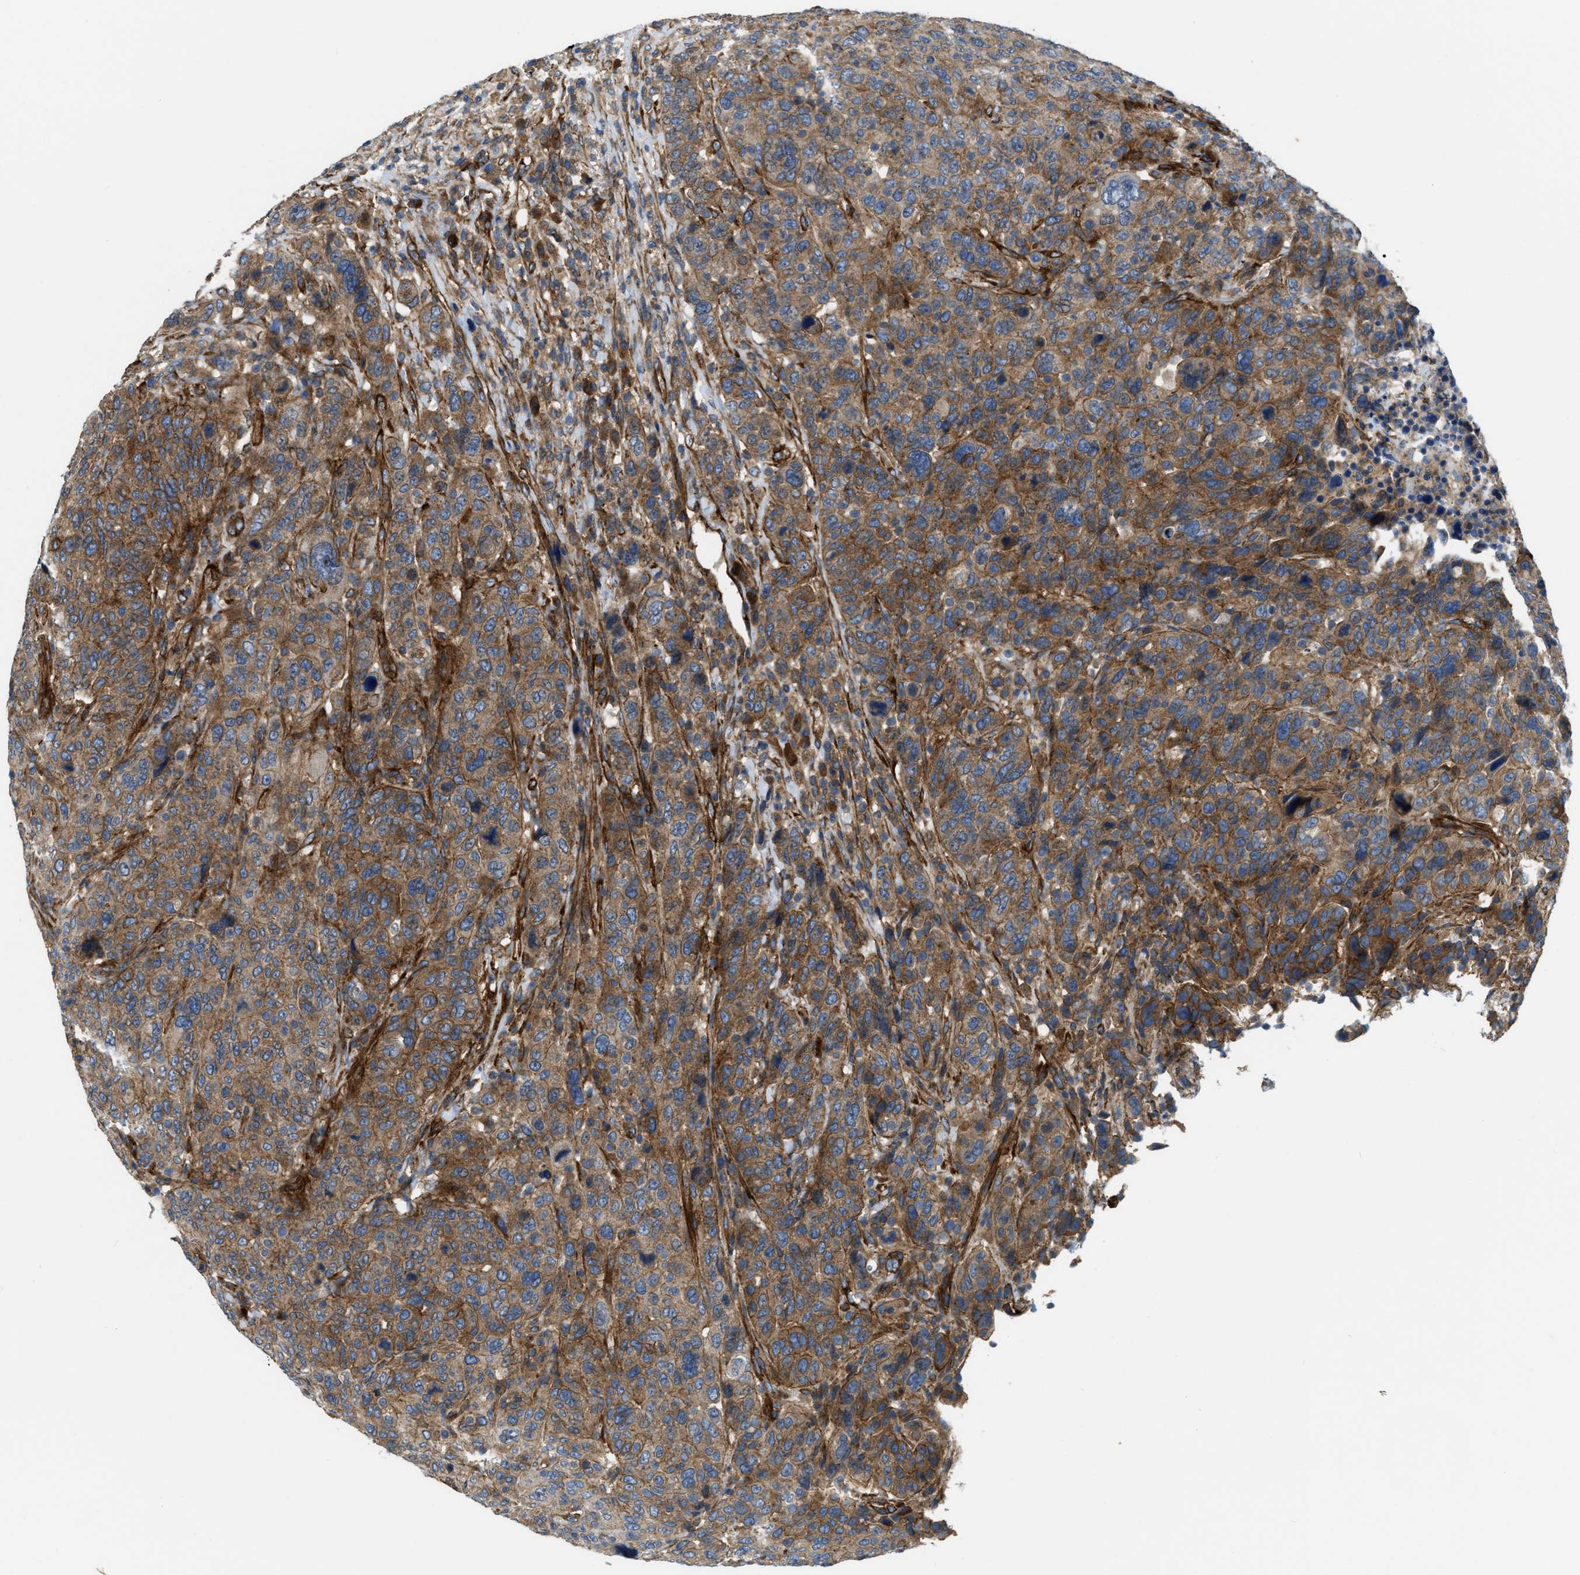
{"staining": {"intensity": "moderate", "quantity": ">75%", "location": "cytoplasmic/membranous"}, "tissue": "breast cancer", "cell_type": "Tumor cells", "image_type": "cancer", "snomed": [{"axis": "morphology", "description": "Duct carcinoma"}, {"axis": "topography", "description": "Breast"}], "caption": "Immunohistochemistry (IHC) (DAB (3,3'-diaminobenzidine)) staining of human breast cancer reveals moderate cytoplasmic/membranous protein expression in approximately >75% of tumor cells. (DAB (3,3'-diaminobenzidine) IHC, brown staining for protein, blue staining for nuclei).", "gene": "ERC1", "patient": {"sex": "female", "age": 37}}